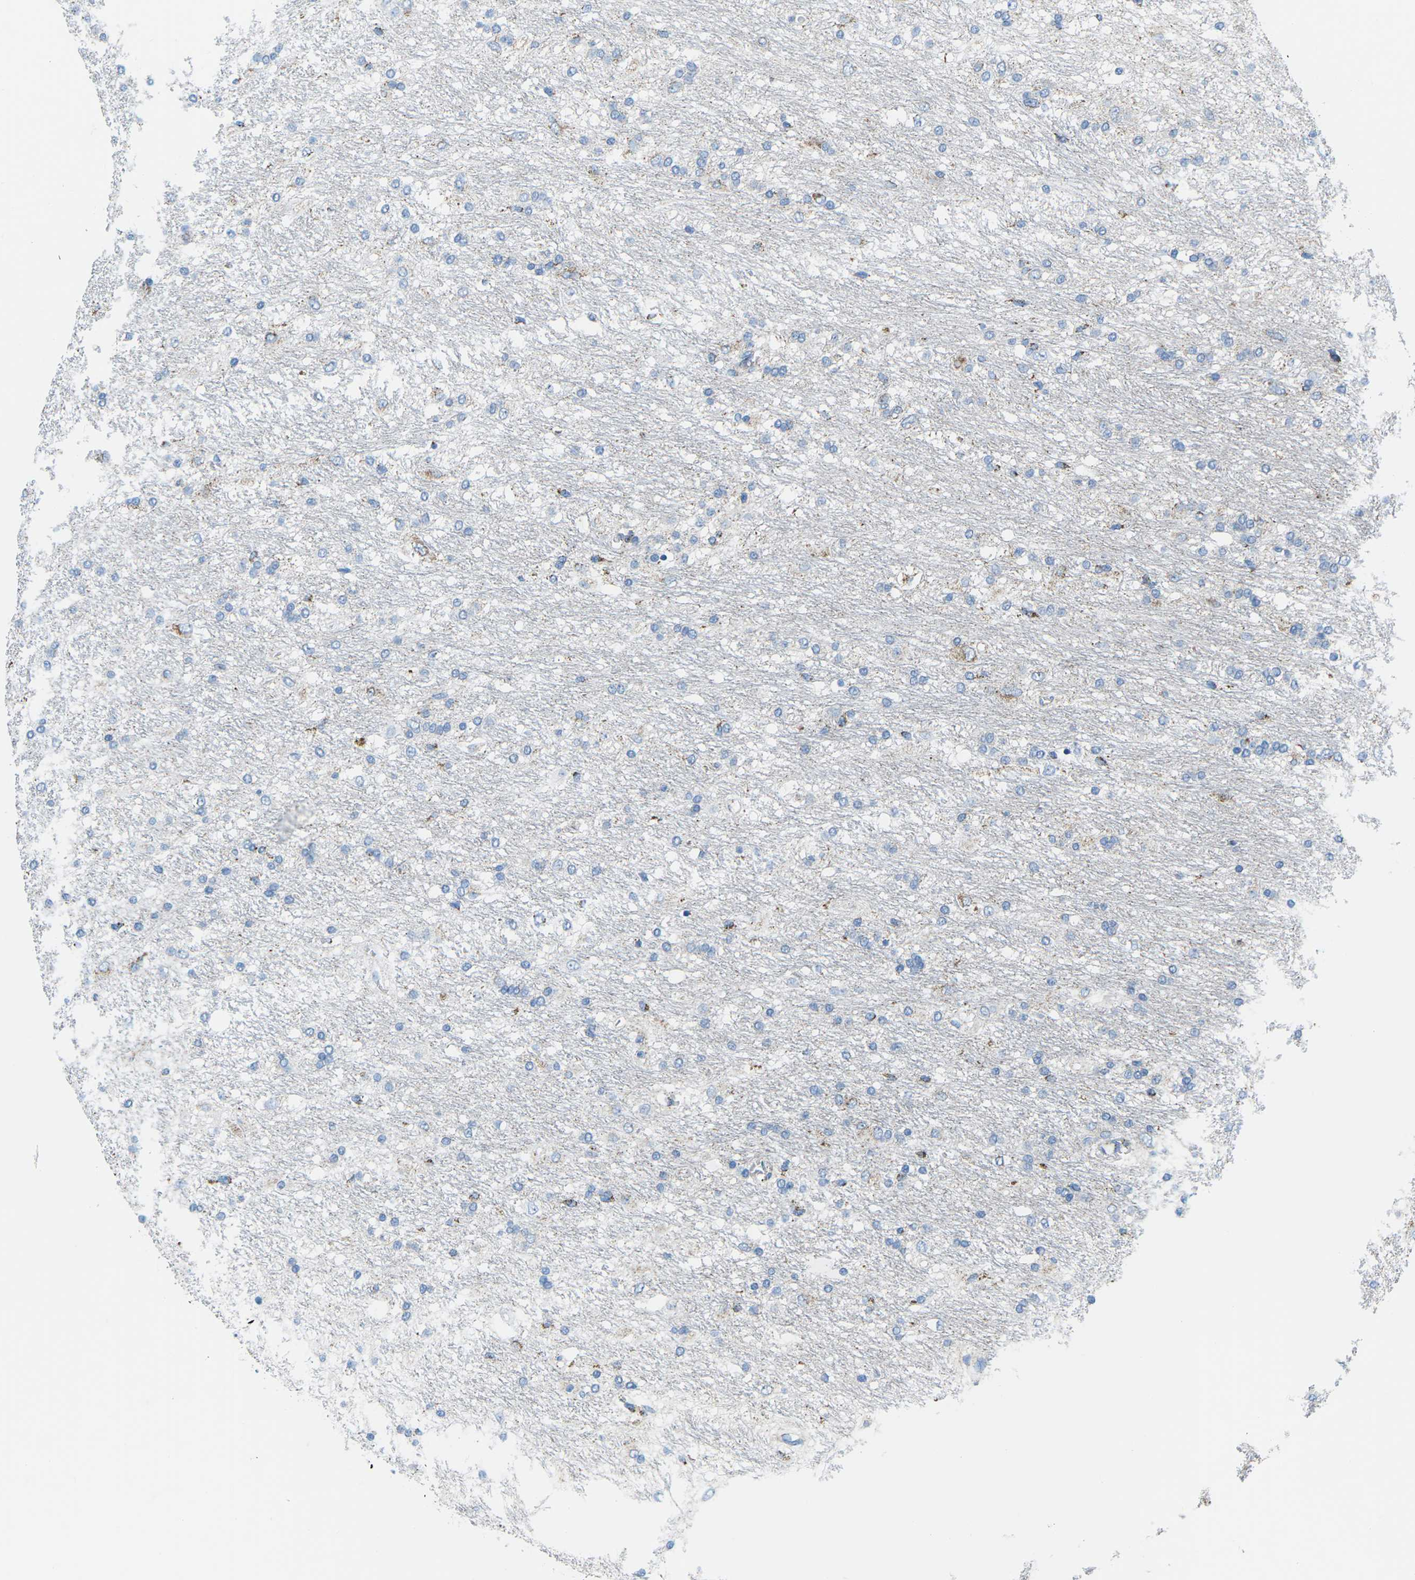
{"staining": {"intensity": "negative", "quantity": "none", "location": "none"}, "tissue": "glioma", "cell_type": "Tumor cells", "image_type": "cancer", "snomed": [{"axis": "morphology", "description": "Glioma, malignant, Low grade"}, {"axis": "topography", "description": "Brain"}], "caption": "Image shows no significant protein expression in tumor cells of glioma.", "gene": "COX6C", "patient": {"sex": "male", "age": 77}}